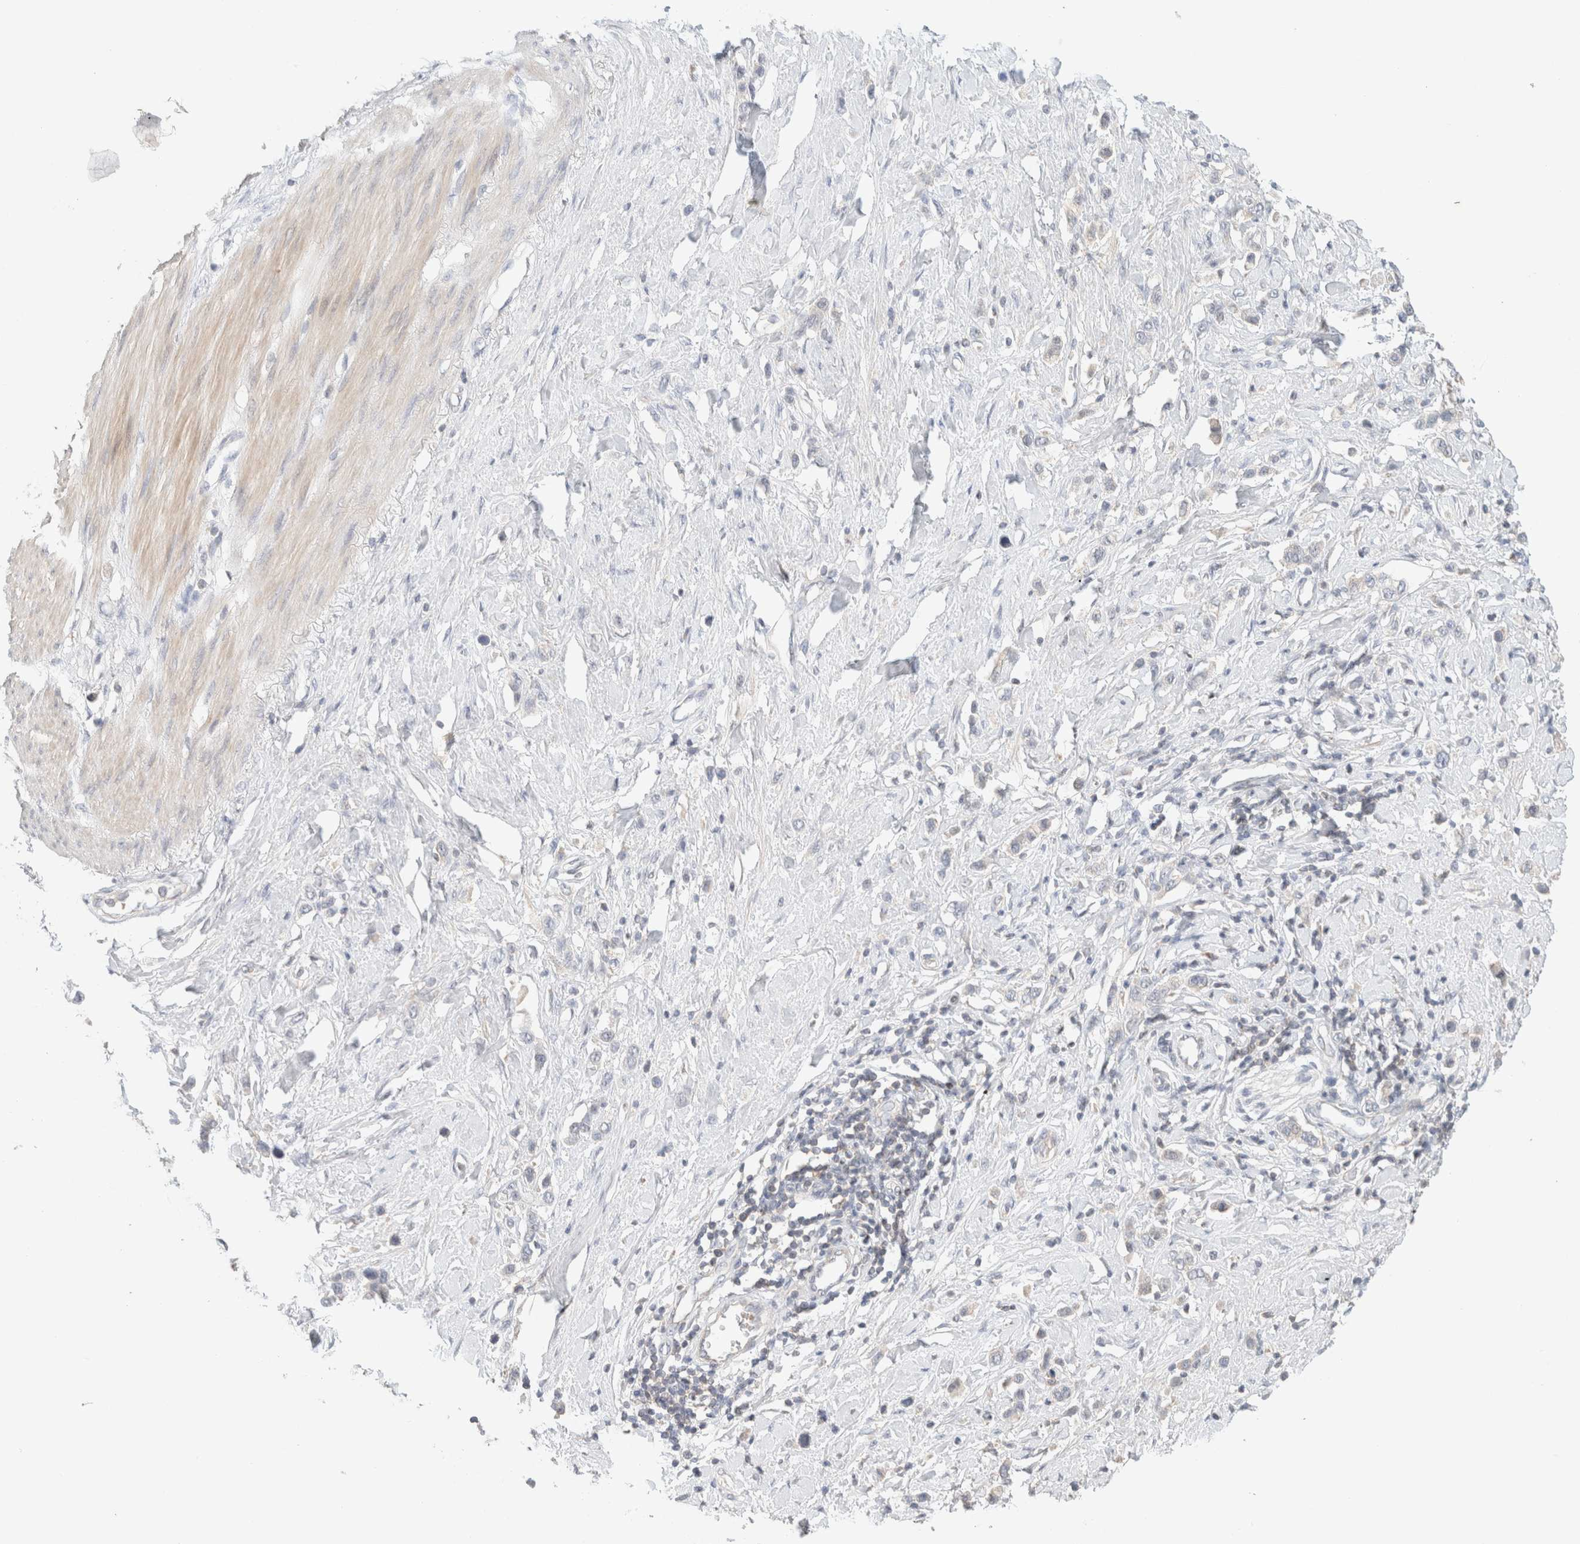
{"staining": {"intensity": "negative", "quantity": "none", "location": "none"}, "tissue": "stomach cancer", "cell_type": "Tumor cells", "image_type": "cancer", "snomed": [{"axis": "morphology", "description": "Adenocarcinoma, NOS"}, {"axis": "topography", "description": "Stomach"}], "caption": "Immunohistochemistry of stomach adenocarcinoma displays no expression in tumor cells.", "gene": "MRM3", "patient": {"sex": "female", "age": 65}}